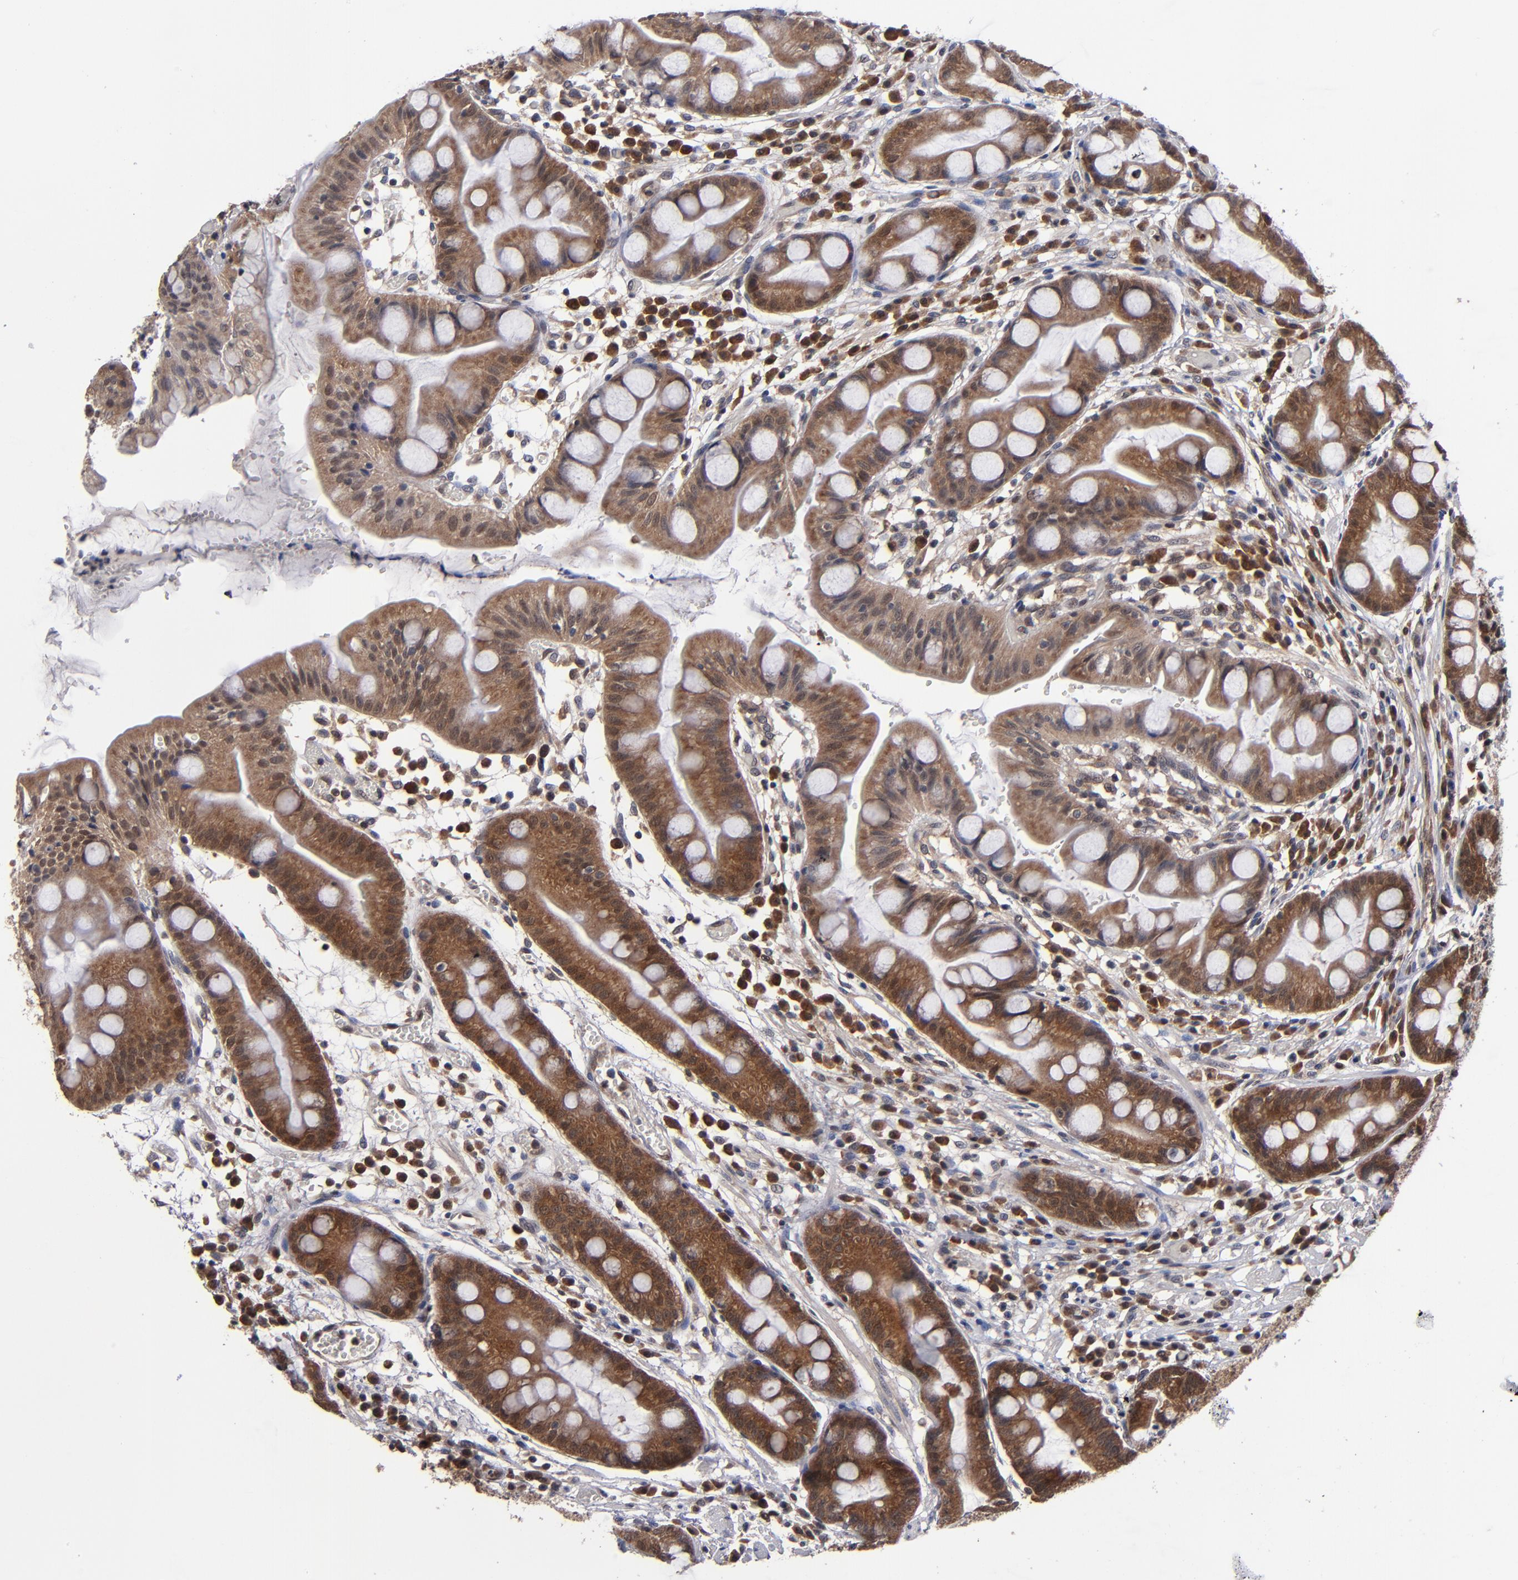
{"staining": {"intensity": "strong", "quantity": ">75%", "location": "cytoplasmic/membranous"}, "tissue": "stomach", "cell_type": "Glandular cells", "image_type": "normal", "snomed": [{"axis": "morphology", "description": "Normal tissue, NOS"}, {"axis": "morphology", "description": "Inflammation, NOS"}, {"axis": "topography", "description": "Stomach, lower"}], "caption": "Immunohistochemical staining of benign human stomach exhibits strong cytoplasmic/membranous protein expression in approximately >75% of glandular cells.", "gene": "ALG13", "patient": {"sex": "male", "age": 59}}